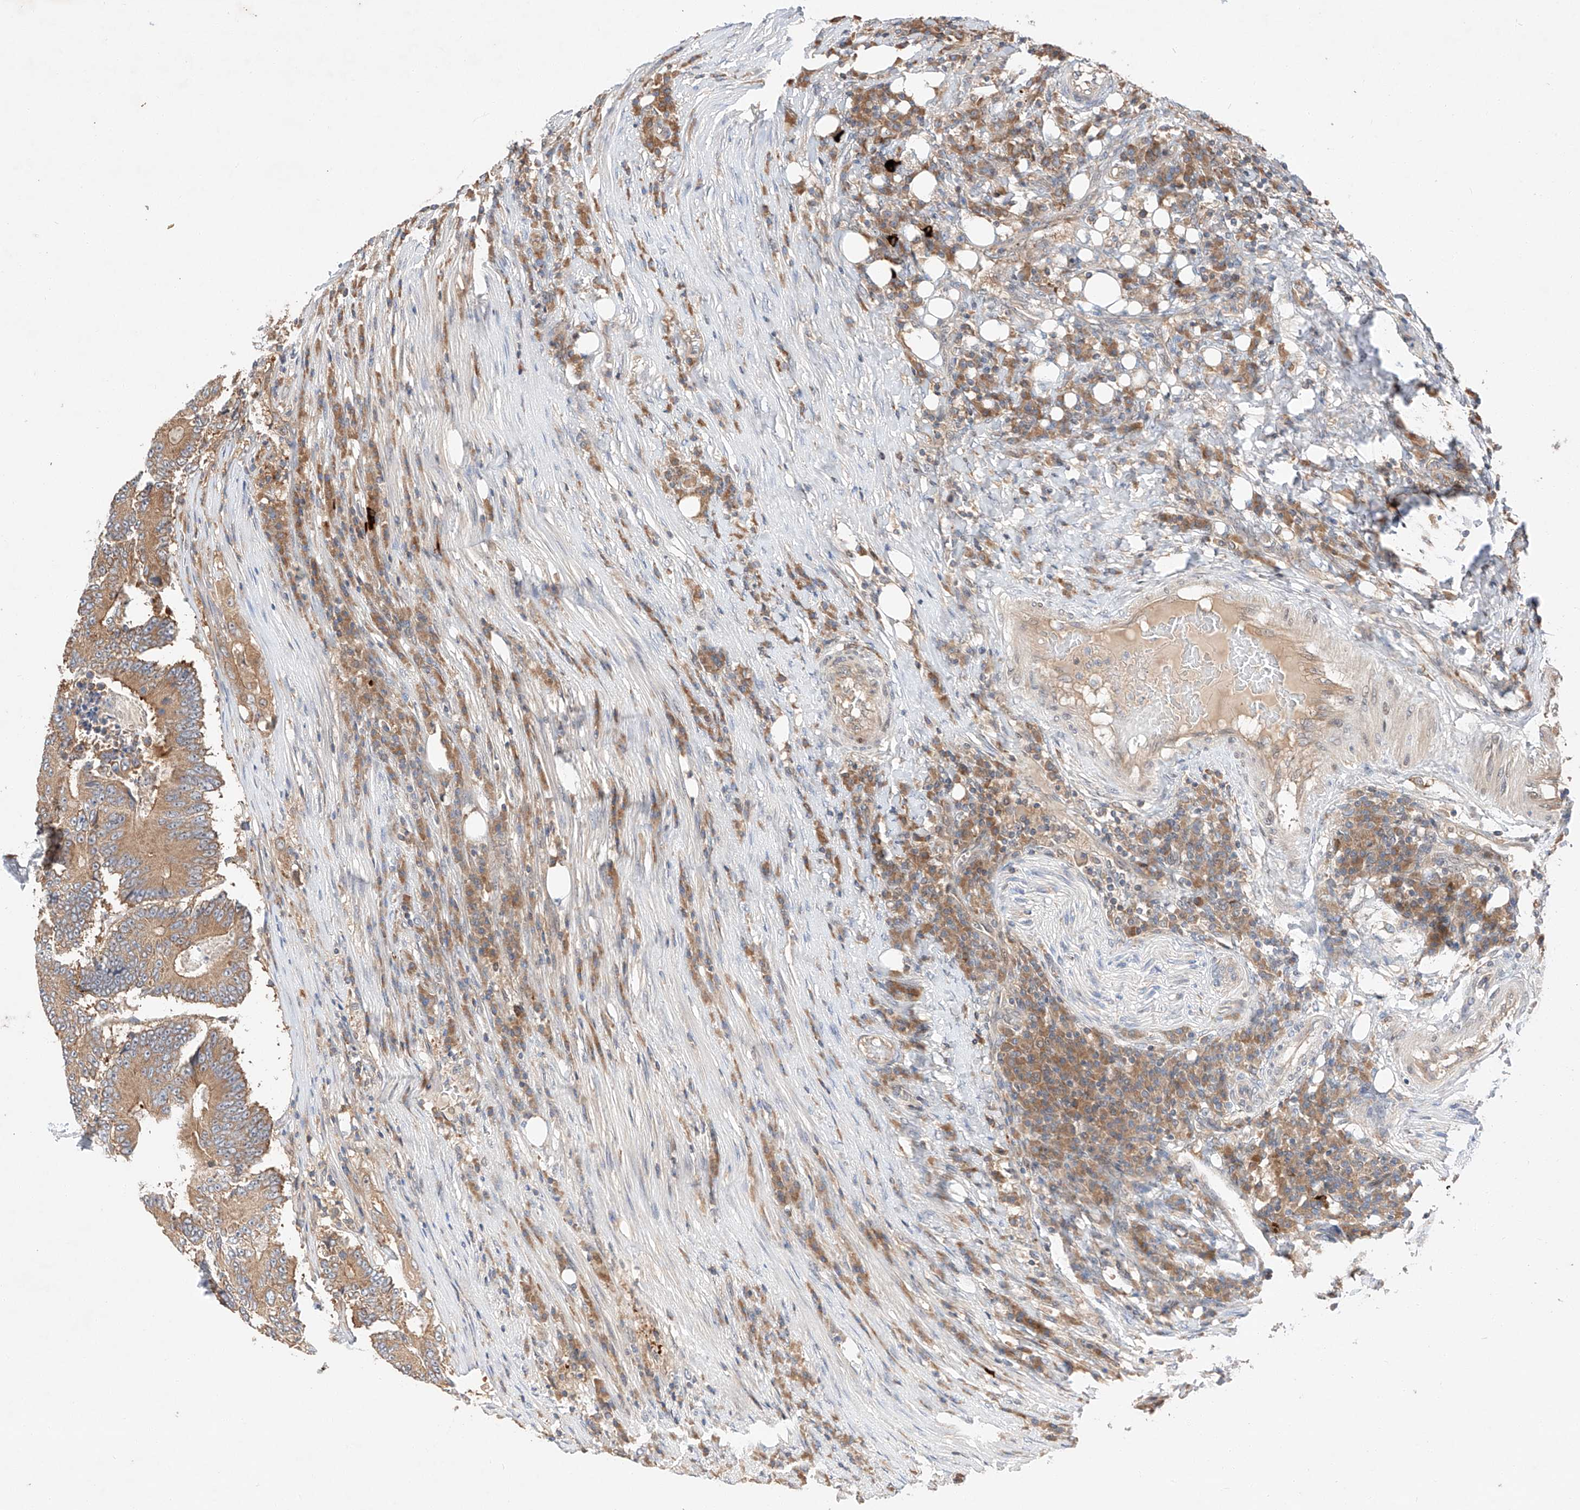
{"staining": {"intensity": "weak", "quantity": ">75%", "location": "cytoplasmic/membranous"}, "tissue": "colorectal cancer", "cell_type": "Tumor cells", "image_type": "cancer", "snomed": [{"axis": "morphology", "description": "Adenocarcinoma, NOS"}, {"axis": "topography", "description": "Colon"}], "caption": "Adenocarcinoma (colorectal) was stained to show a protein in brown. There is low levels of weak cytoplasmic/membranous positivity in approximately >75% of tumor cells.", "gene": "RUSC1", "patient": {"sex": "male", "age": 83}}